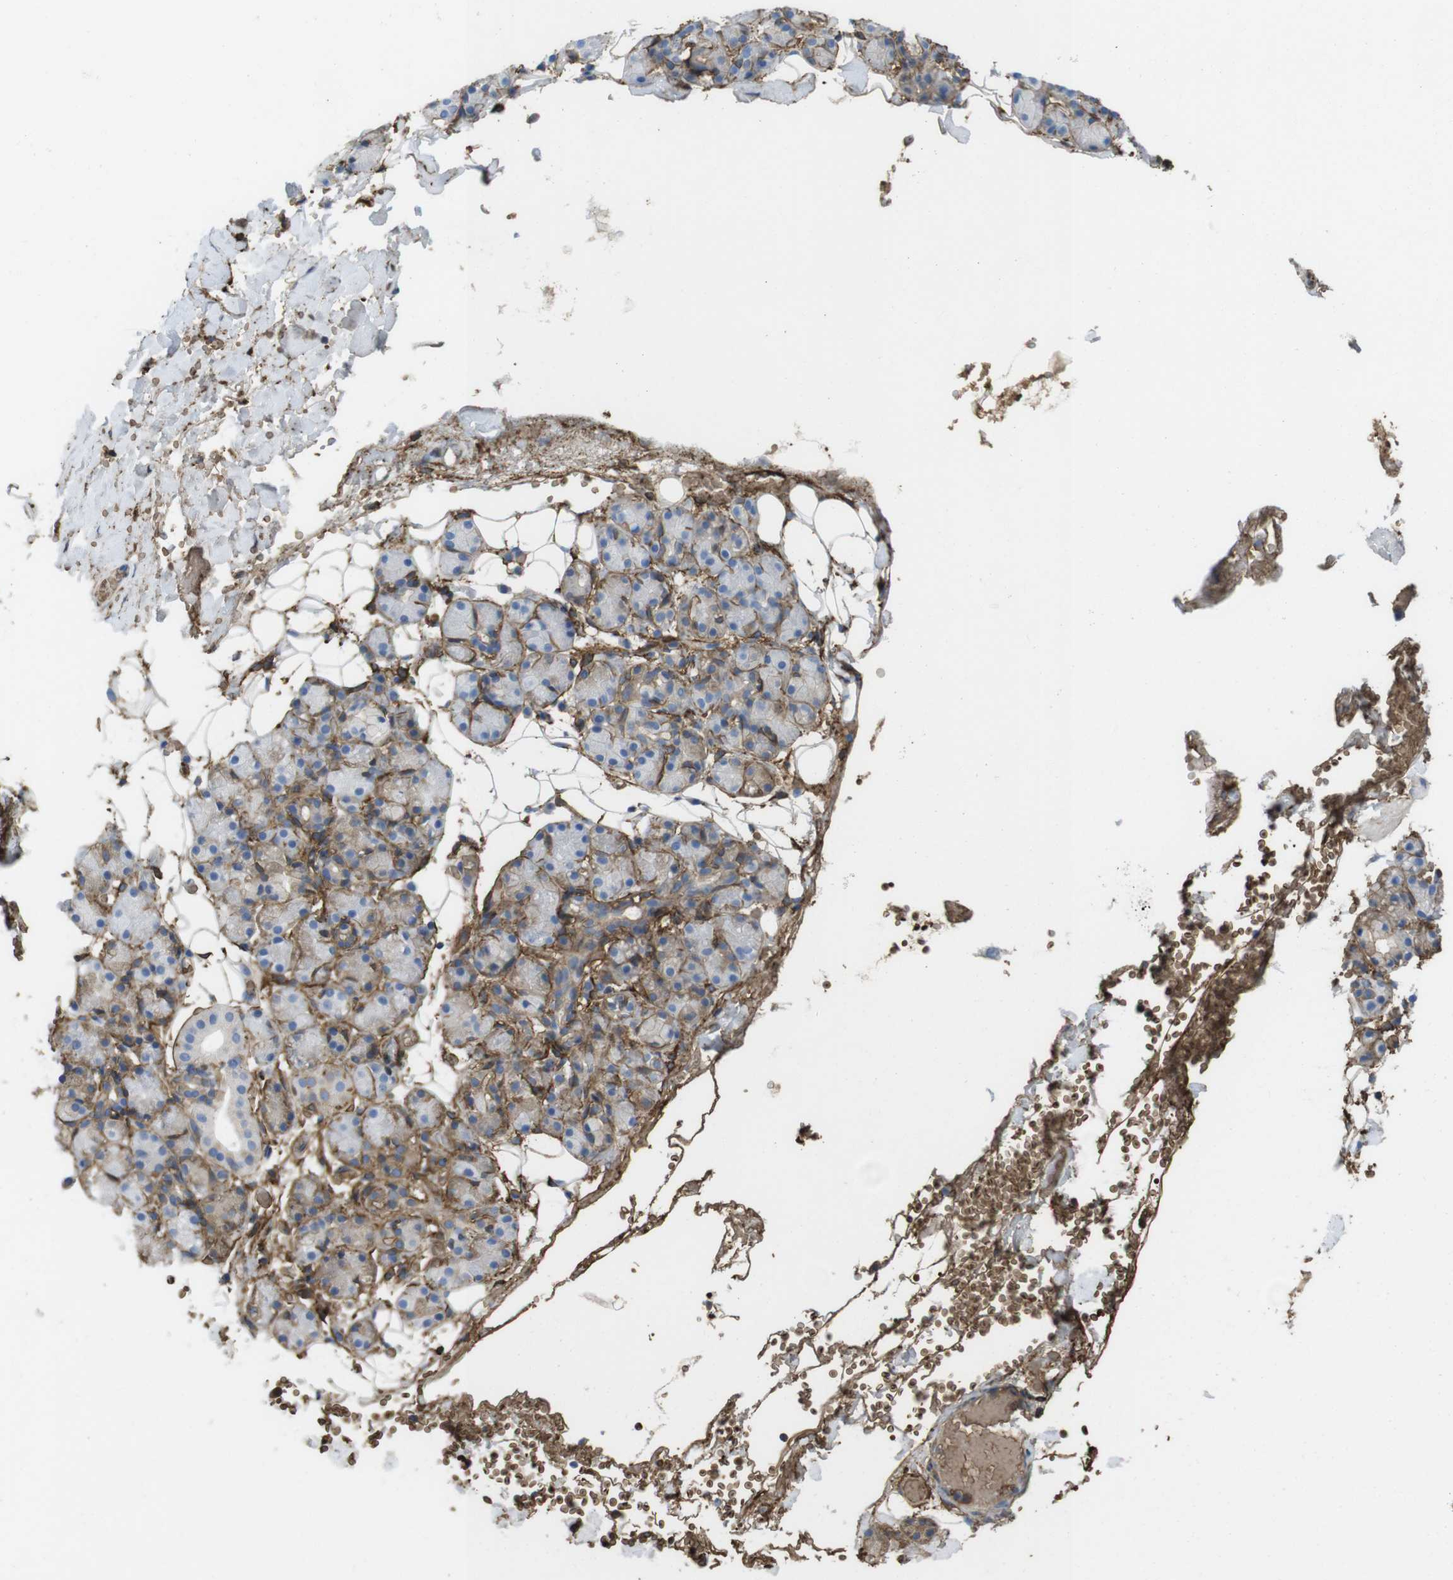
{"staining": {"intensity": "moderate", "quantity": "<25%", "location": "cytoplasmic/membranous"}, "tissue": "salivary gland", "cell_type": "Glandular cells", "image_type": "normal", "snomed": [{"axis": "morphology", "description": "Normal tissue, NOS"}, {"axis": "topography", "description": "Salivary gland"}], "caption": "An IHC image of normal tissue is shown. Protein staining in brown highlights moderate cytoplasmic/membranous positivity in salivary gland within glandular cells. The staining is performed using DAB brown chromogen to label protein expression. The nuclei are counter-stained blue using hematoxylin.", "gene": "CYBRD1", "patient": {"sex": "male", "age": 63}}